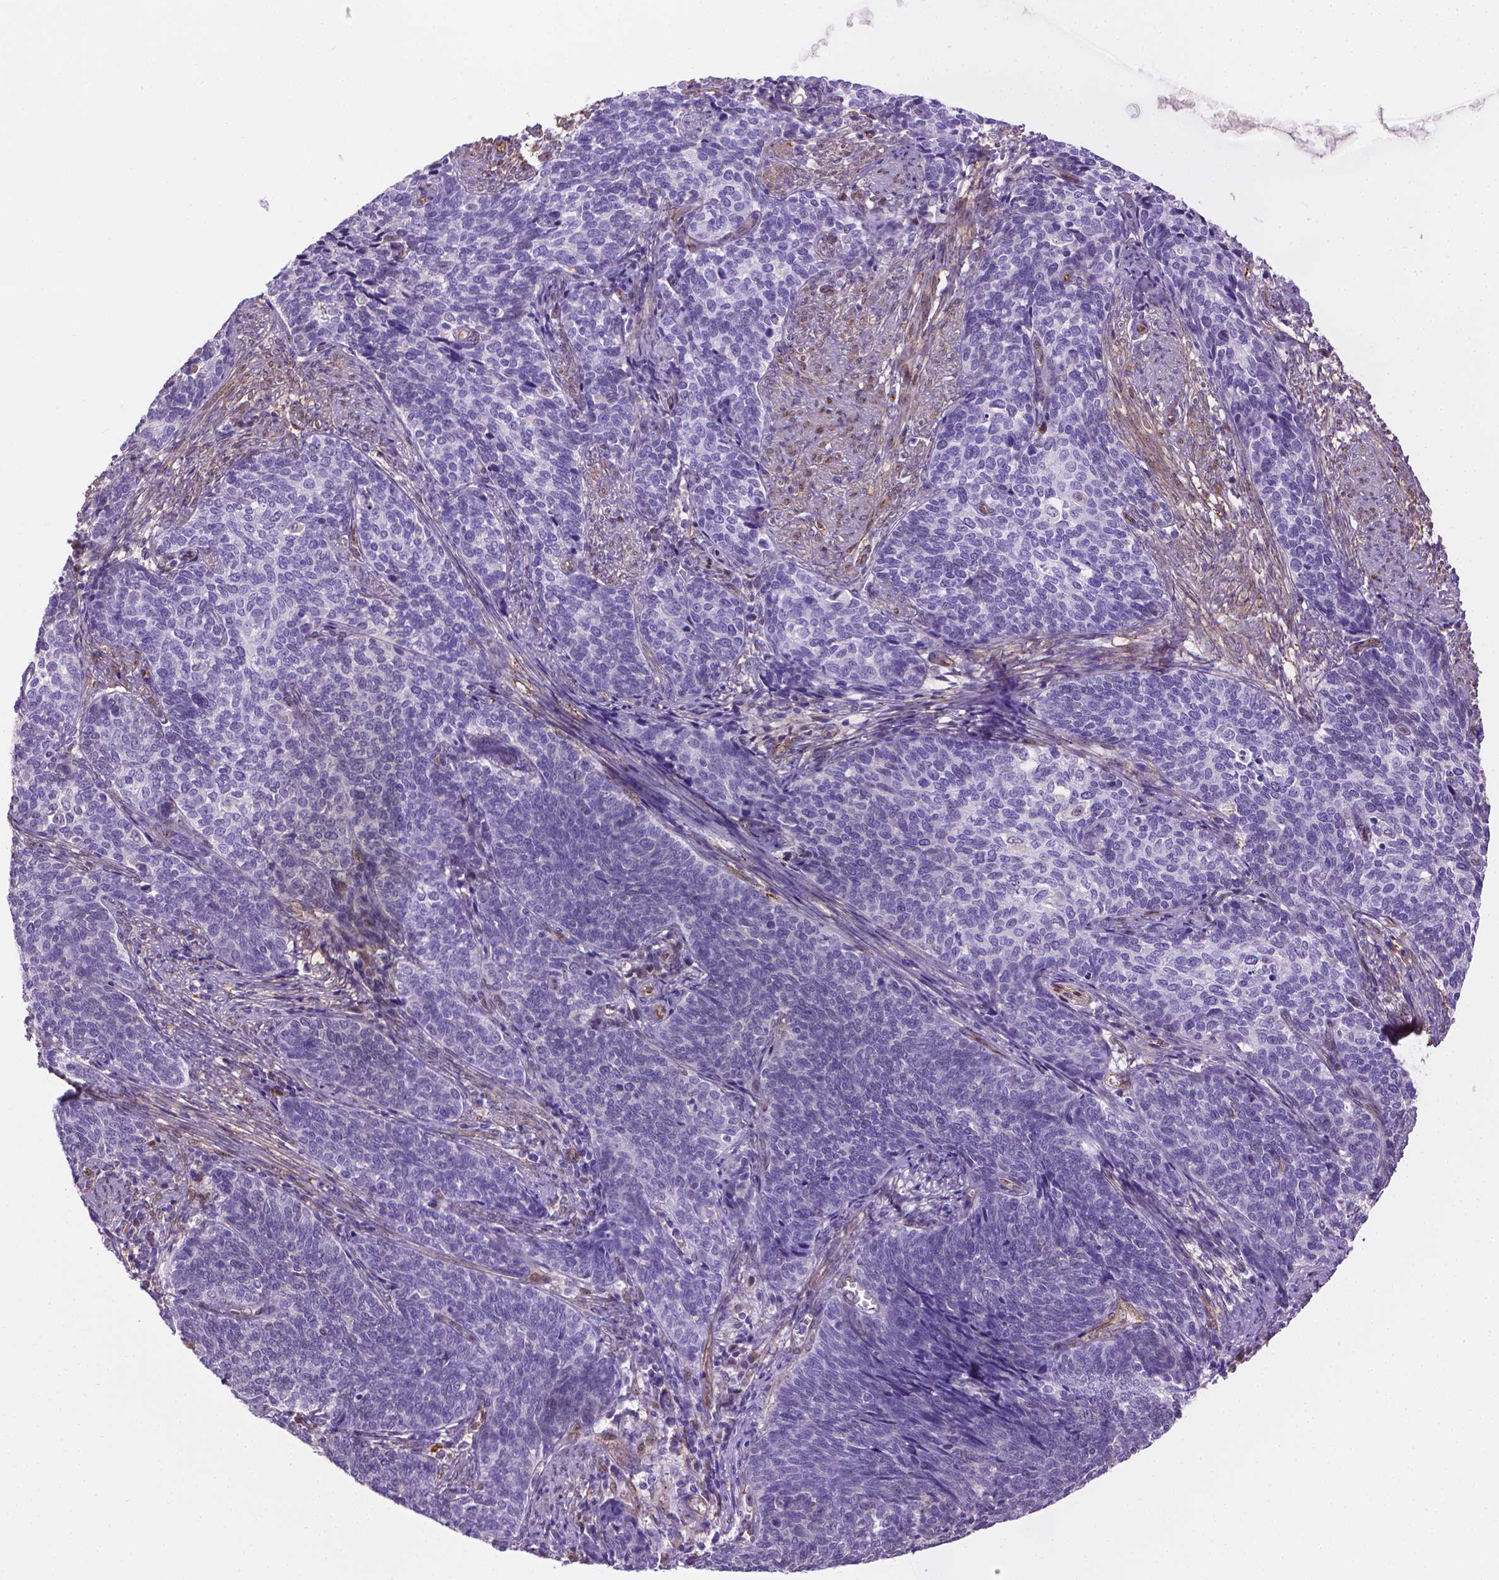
{"staining": {"intensity": "negative", "quantity": "none", "location": "none"}, "tissue": "cervical cancer", "cell_type": "Tumor cells", "image_type": "cancer", "snomed": [{"axis": "morphology", "description": "Squamous cell carcinoma, NOS"}, {"axis": "topography", "description": "Cervix"}], "caption": "The micrograph demonstrates no staining of tumor cells in cervical cancer (squamous cell carcinoma).", "gene": "CLIC4", "patient": {"sex": "female", "age": 39}}